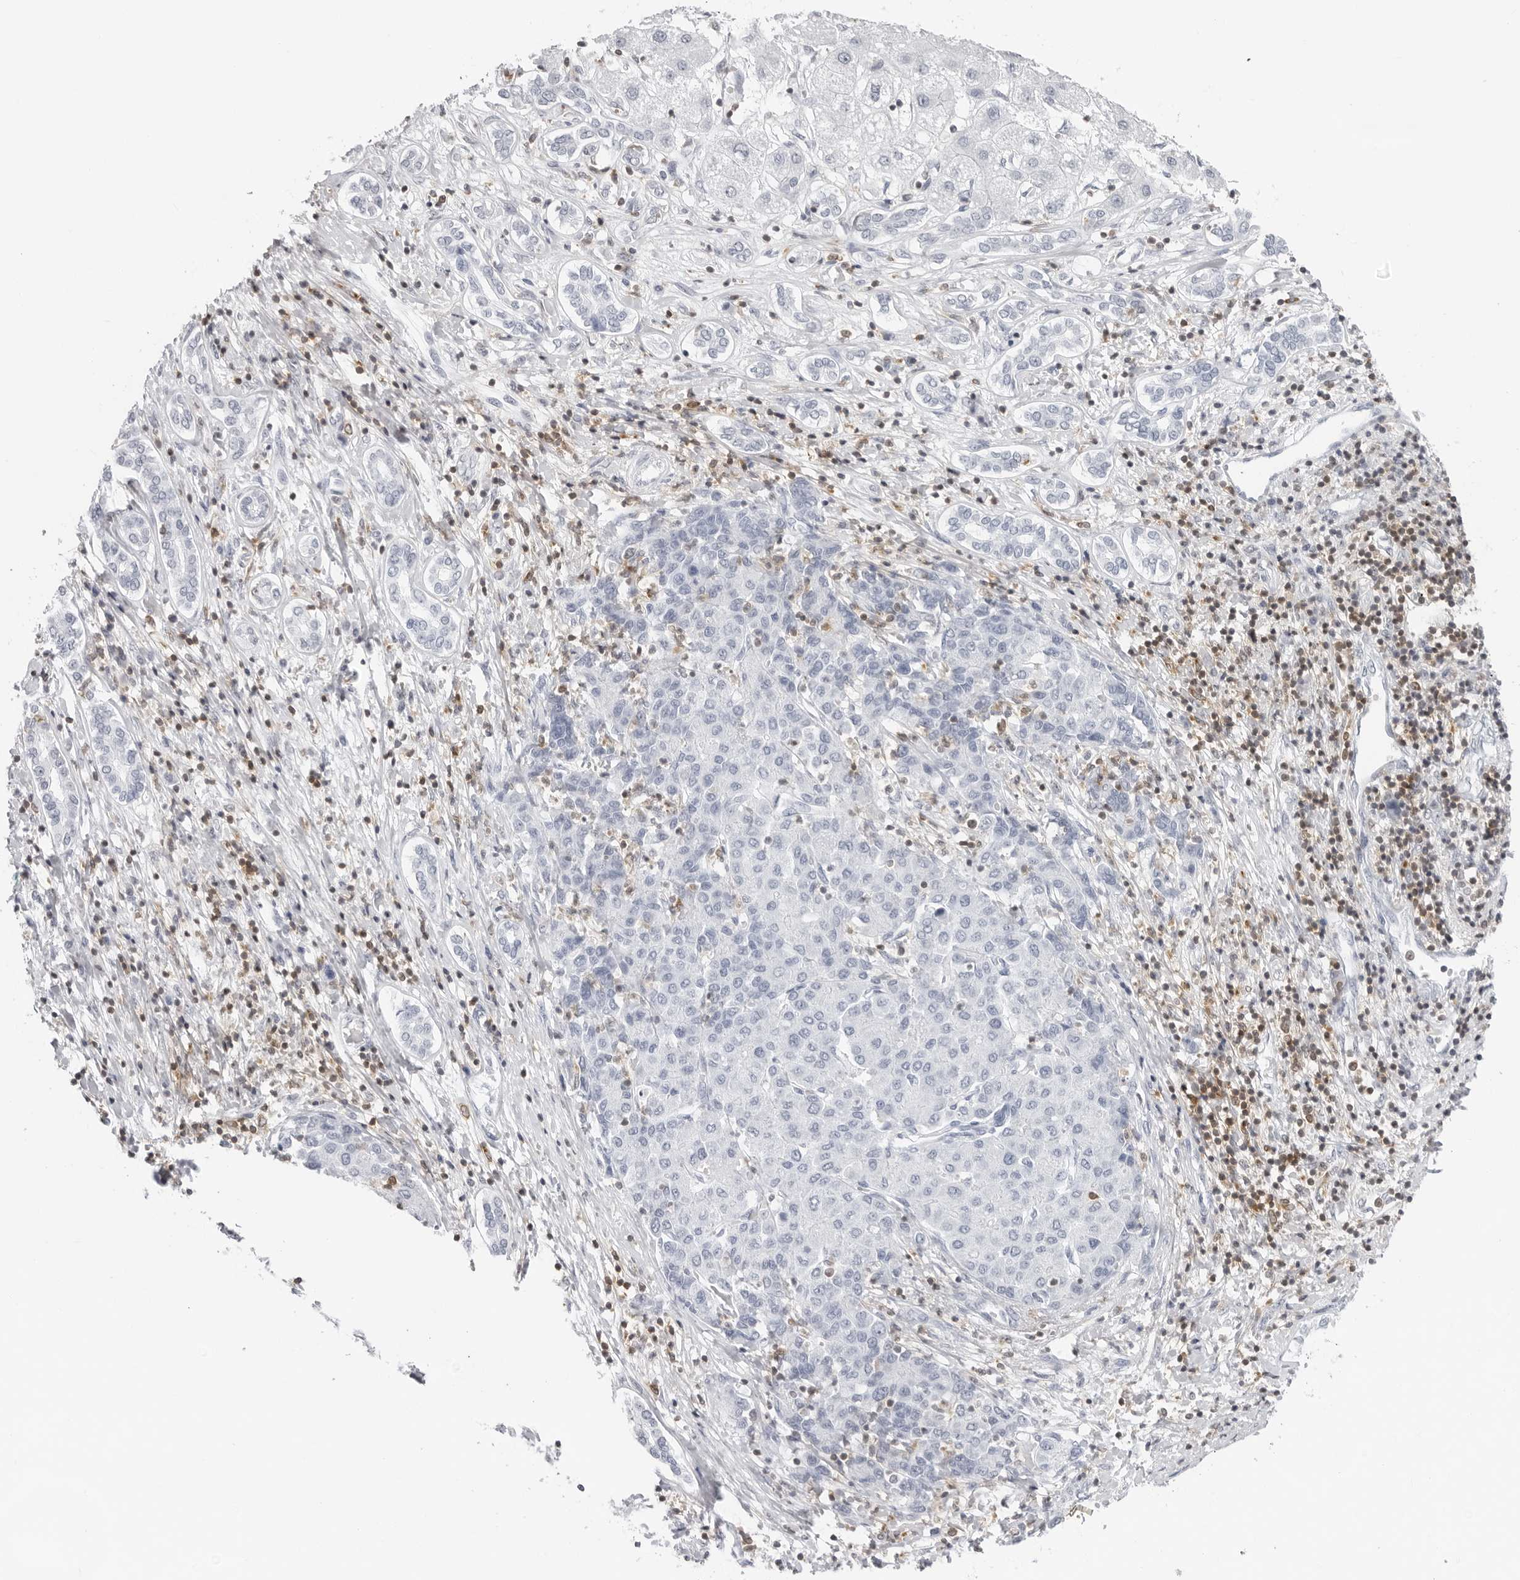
{"staining": {"intensity": "negative", "quantity": "none", "location": "none"}, "tissue": "liver cancer", "cell_type": "Tumor cells", "image_type": "cancer", "snomed": [{"axis": "morphology", "description": "Carcinoma, Hepatocellular, NOS"}, {"axis": "topography", "description": "Liver"}], "caption": "Histopathology image shows no significant protein positivity in tumor cells of hepatocellular carcinoma (liver).", "gene": "FMNL1", "patient": {"sex": "male", "age": 65}}